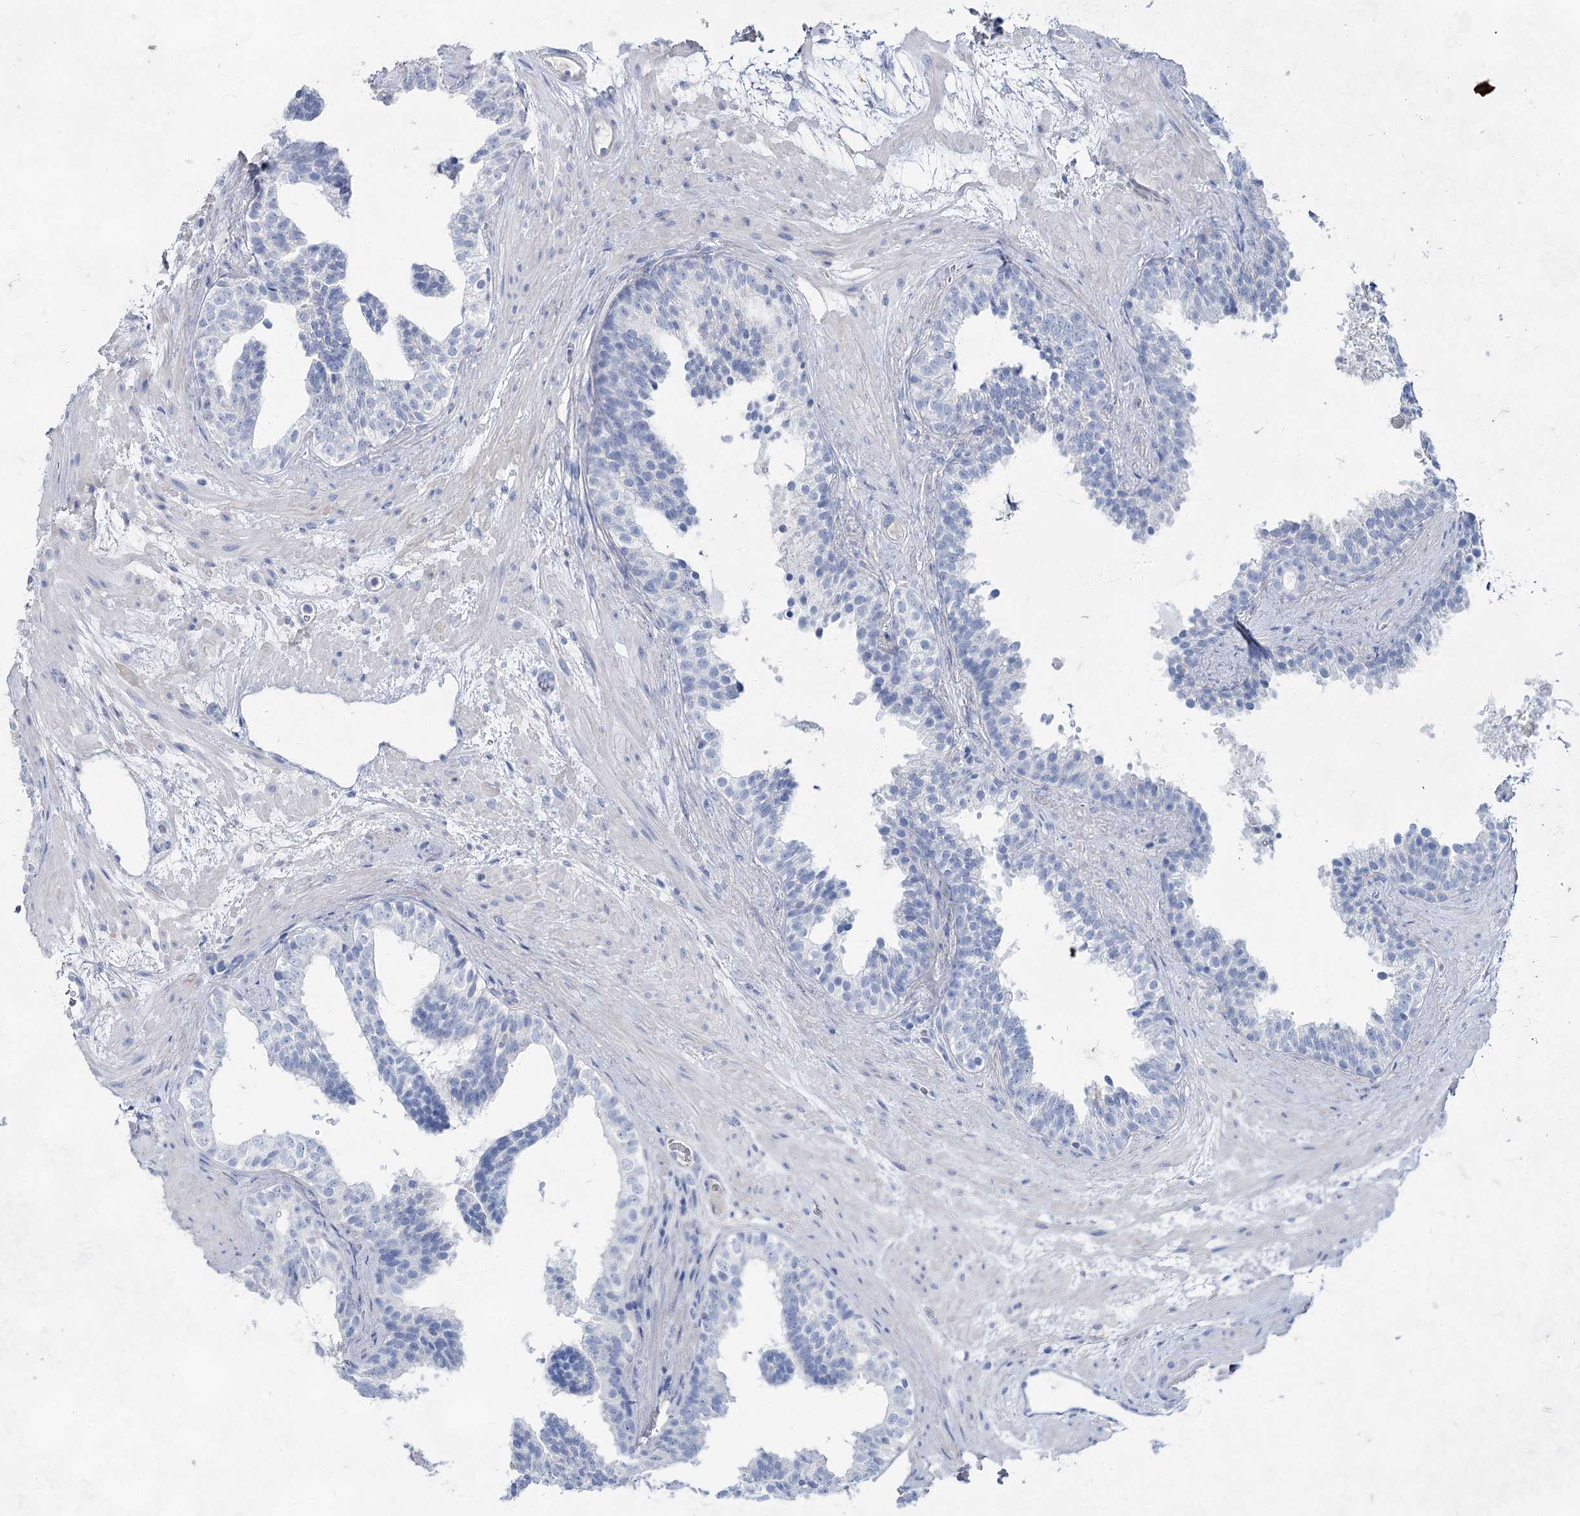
{"staining": {"intensity": "negative", "quantity": "none", "location": "none"}, "tissue": "prostate cancer", "cell_type": "Tumor cells", "image_type": "cancer", "snomed": [{"axis": "morphology", "description": "Adenocarcinoma, High grade"}, {"axis": "topography", "description": "Prostate"}], "caption": "Tumor cells are negative for protein expression in human prostate adenocarcinoma (high-grade).", "gene": "ACRV1", "patient": {"sex": "male", "age": 59}}